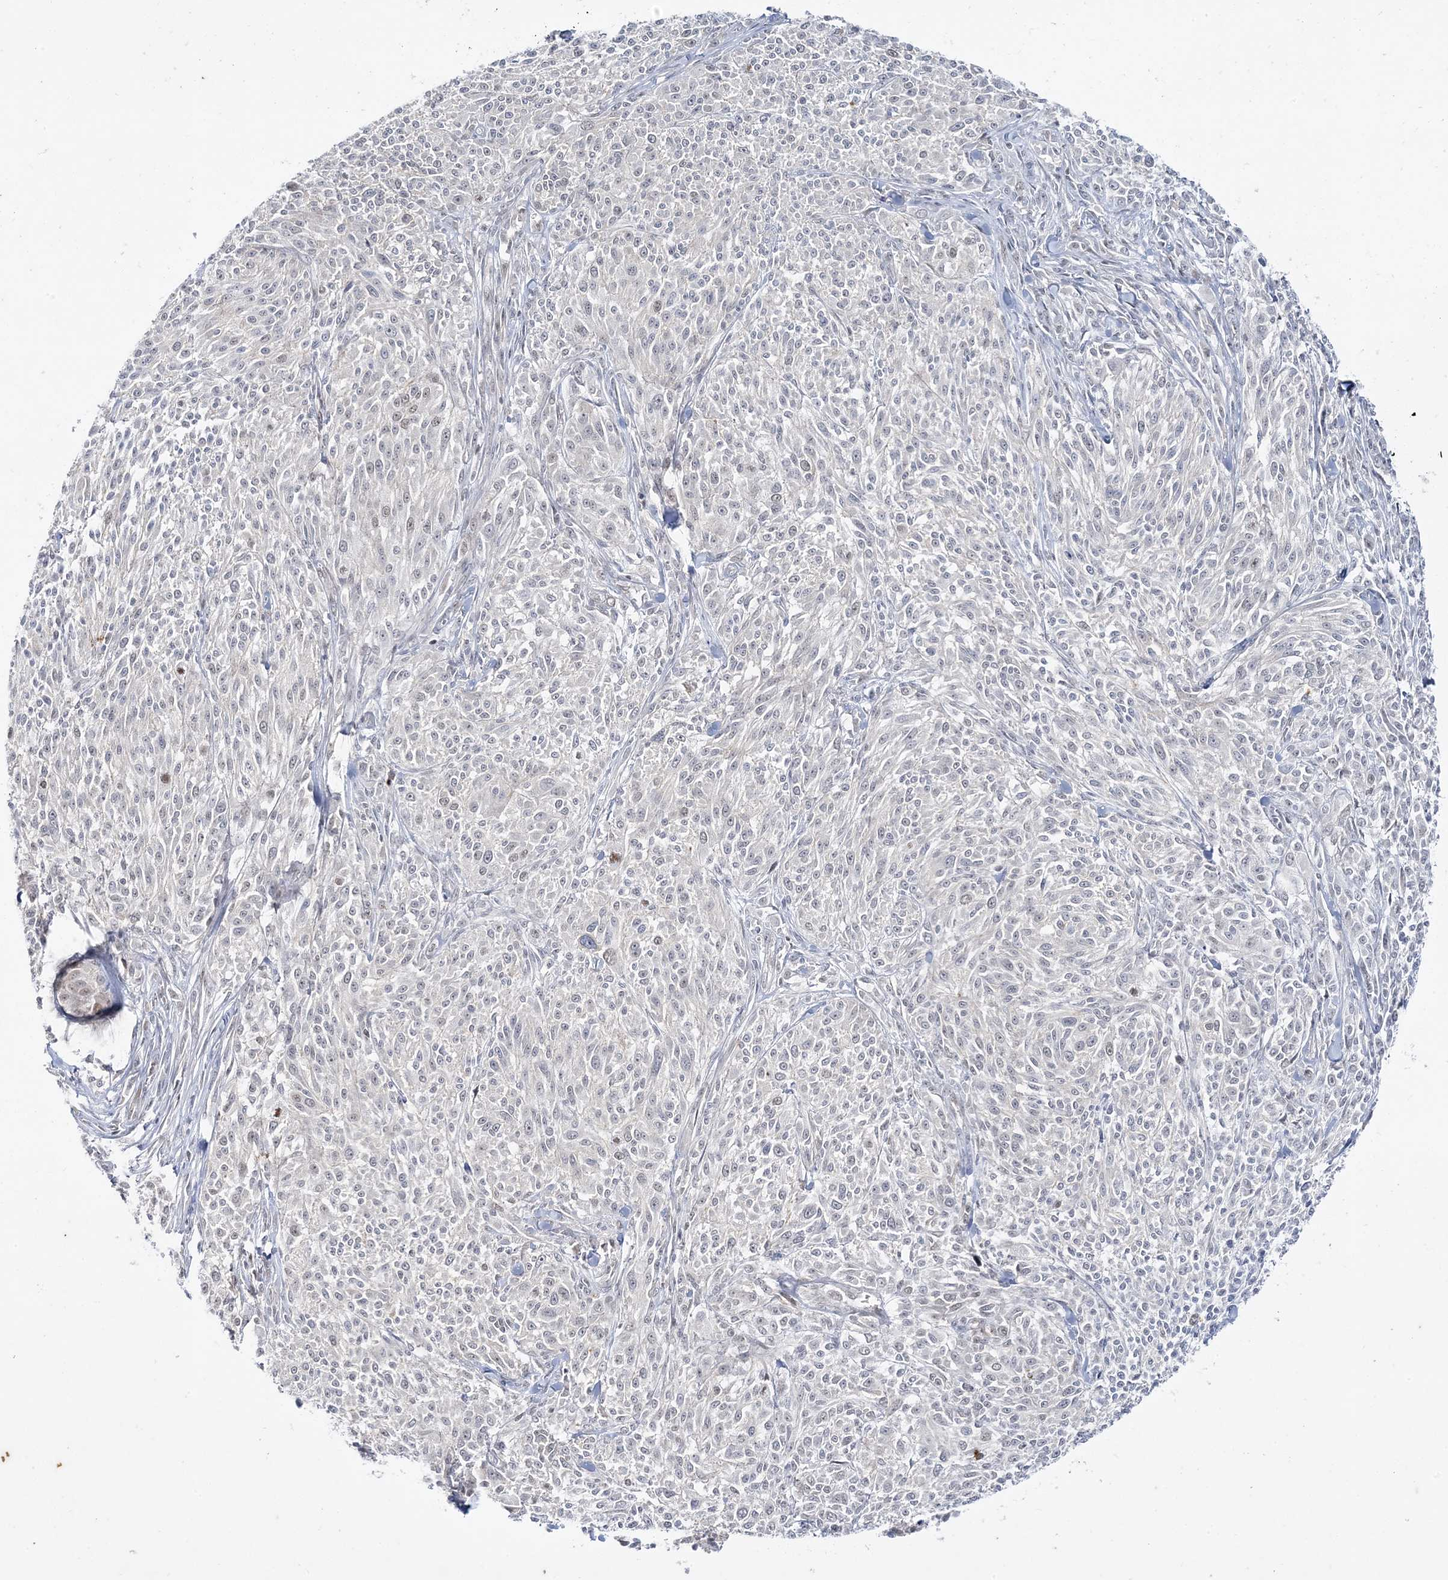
{"staining": {"intensity": "weak", "quantity": "<25%", "location": "nuclear"}, "tissue": "melanoma", "cell_type": "Tumor cells", "image_type": "cancer", "snomed": [{"axis": "morphology", "description": "Malignant melanoma, NOS"}, {"axis": "topography", "description": "Skin of trunk"}], "caption": "This is a image of immunohistochemistry staining of melanoma, which shows no expression in tumor cells. (DAB (3,3'-diaminobenzidine) IHC with hematoxylin counter stain).", "gene": "LEXM", "patient": {"sex": "male", "age": 71}}